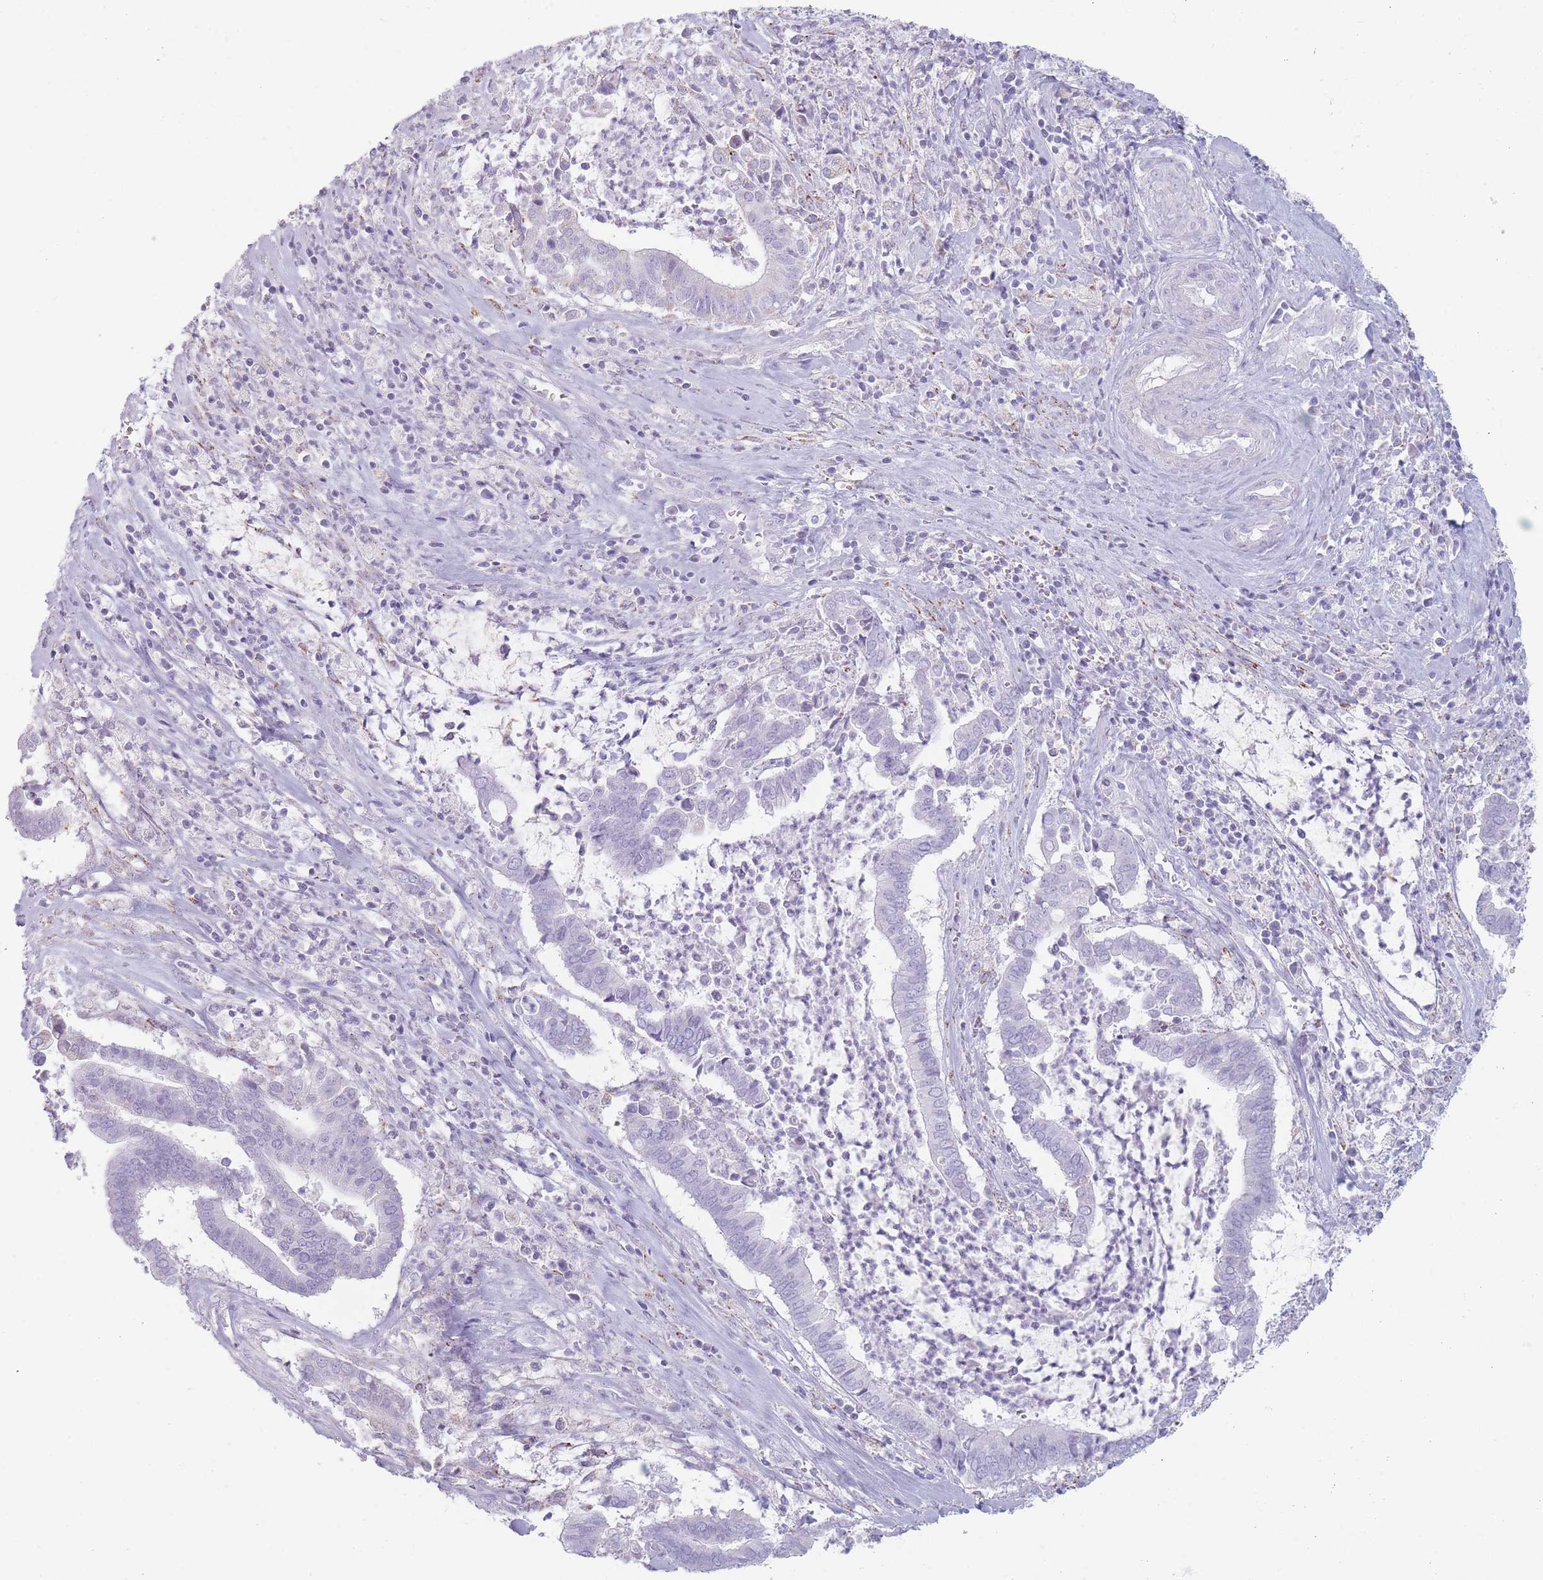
{"staining": {"intensity": "negative", "quantity": "none", "location": "none"}, "tissue": "cervical cancer", "cell_type": "Tumor cells", "image_type": "cancer", "snomed": [{"axis": "morphology", "description": "Adenocarcinoma, NOS"}, {"axis": "topography", "description": "Cervix"}], "caption": "A micrograph of adenocarcinoma (cervical) stained for a protein demonstrates no brown staining in tumor cells.", "gene": "GPR12", "patient": {"sex": "female", "age": 44}}